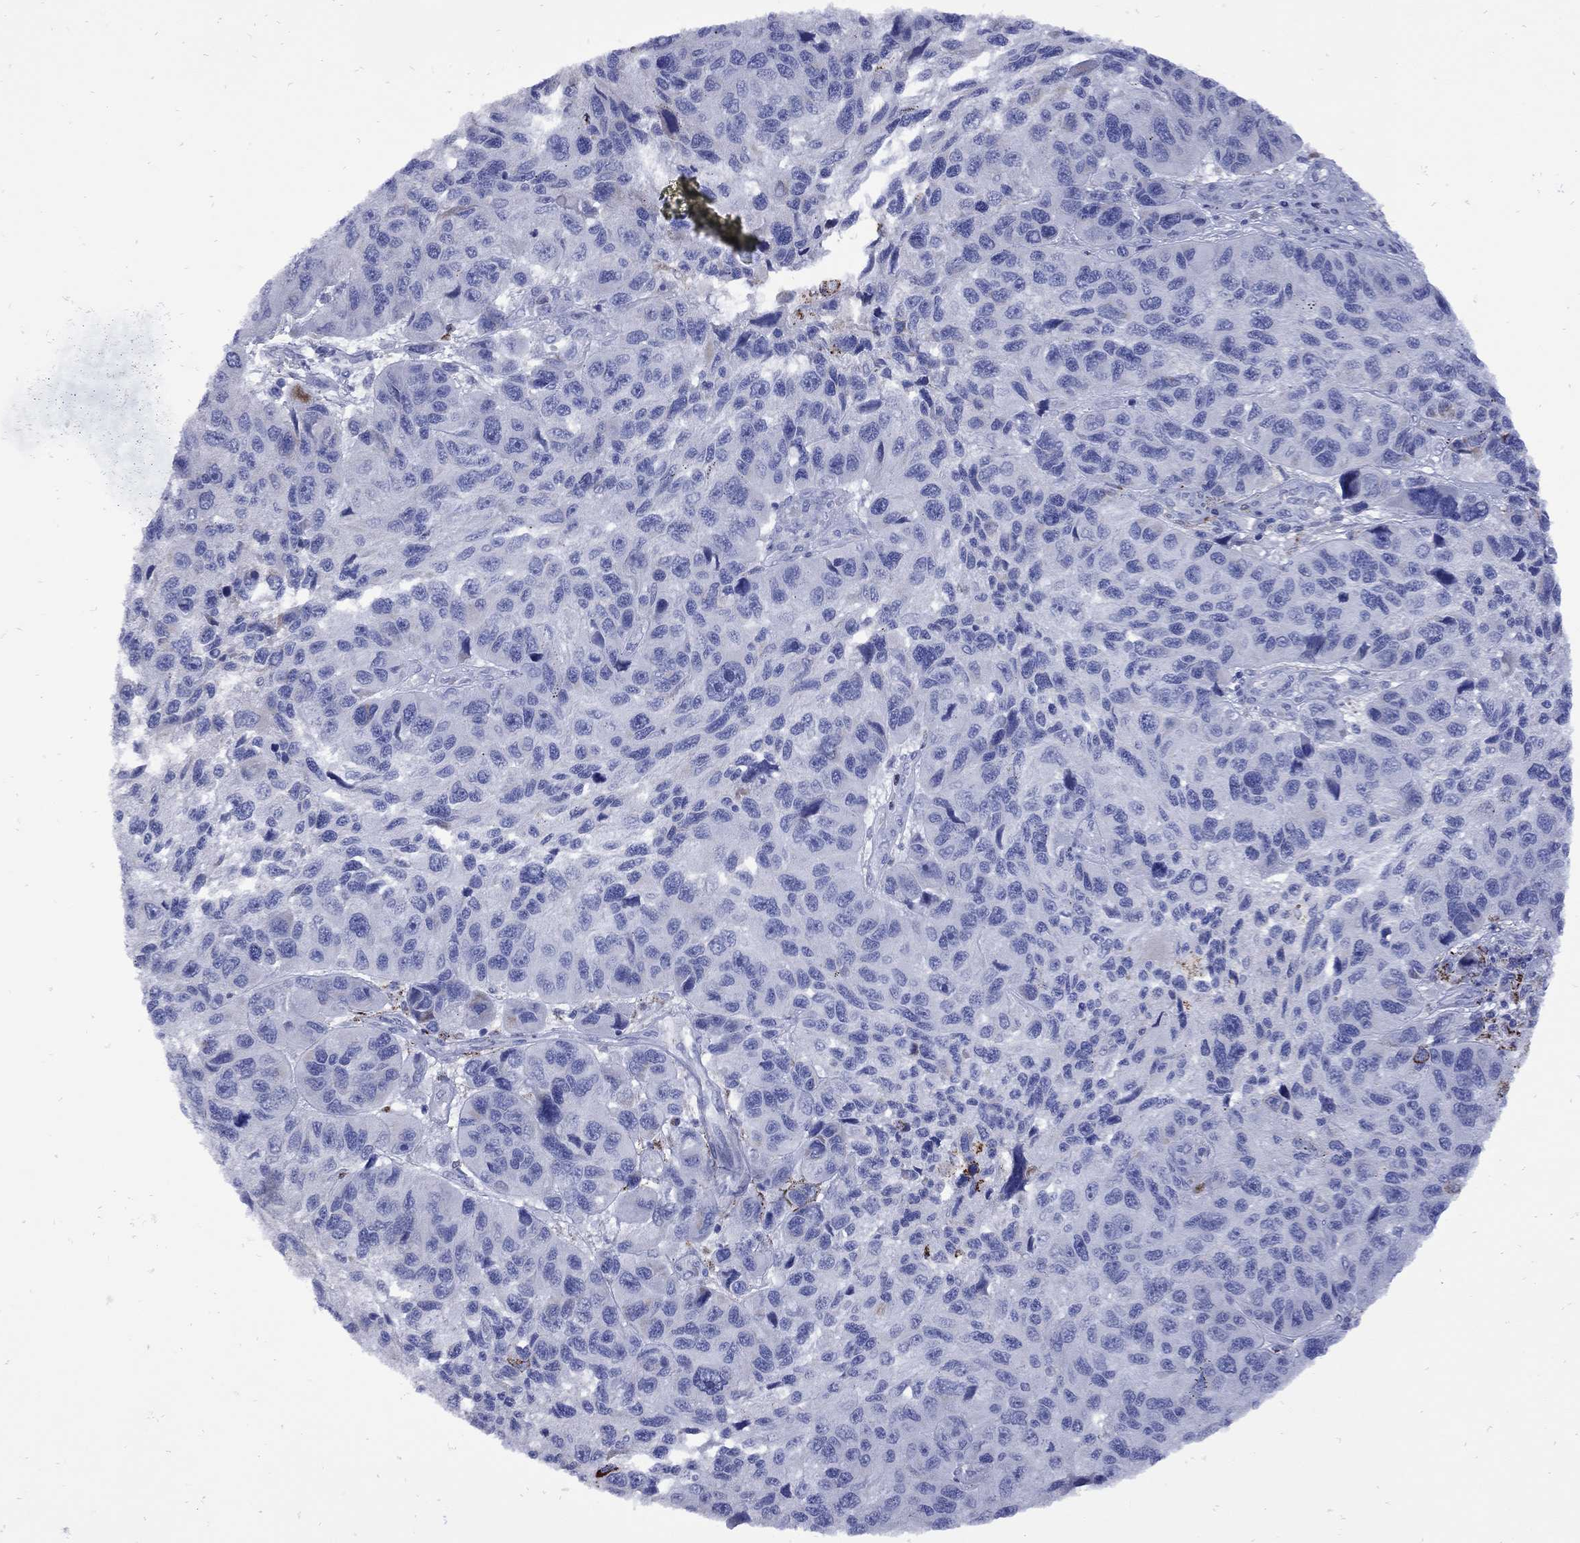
{"staining": {"intensity": "negative", "quantity": "none", "location": "none"}, "tissue": "melanoma", "cell_type": "Tumor cells", "image_type": "cancer", "snomed": [{"axis": "morphology", "description": "Malignant melanoma, NOS"}, {"axis": "topography", "description": "Skin"}], "caption": "IHC histopathology image of neoplastic tissue: human melanoma stained with DAB reveals no significant protein expression in tumor cells.", "gene": "SESTD1", "patient": {"sex": "male", "age": 53}}